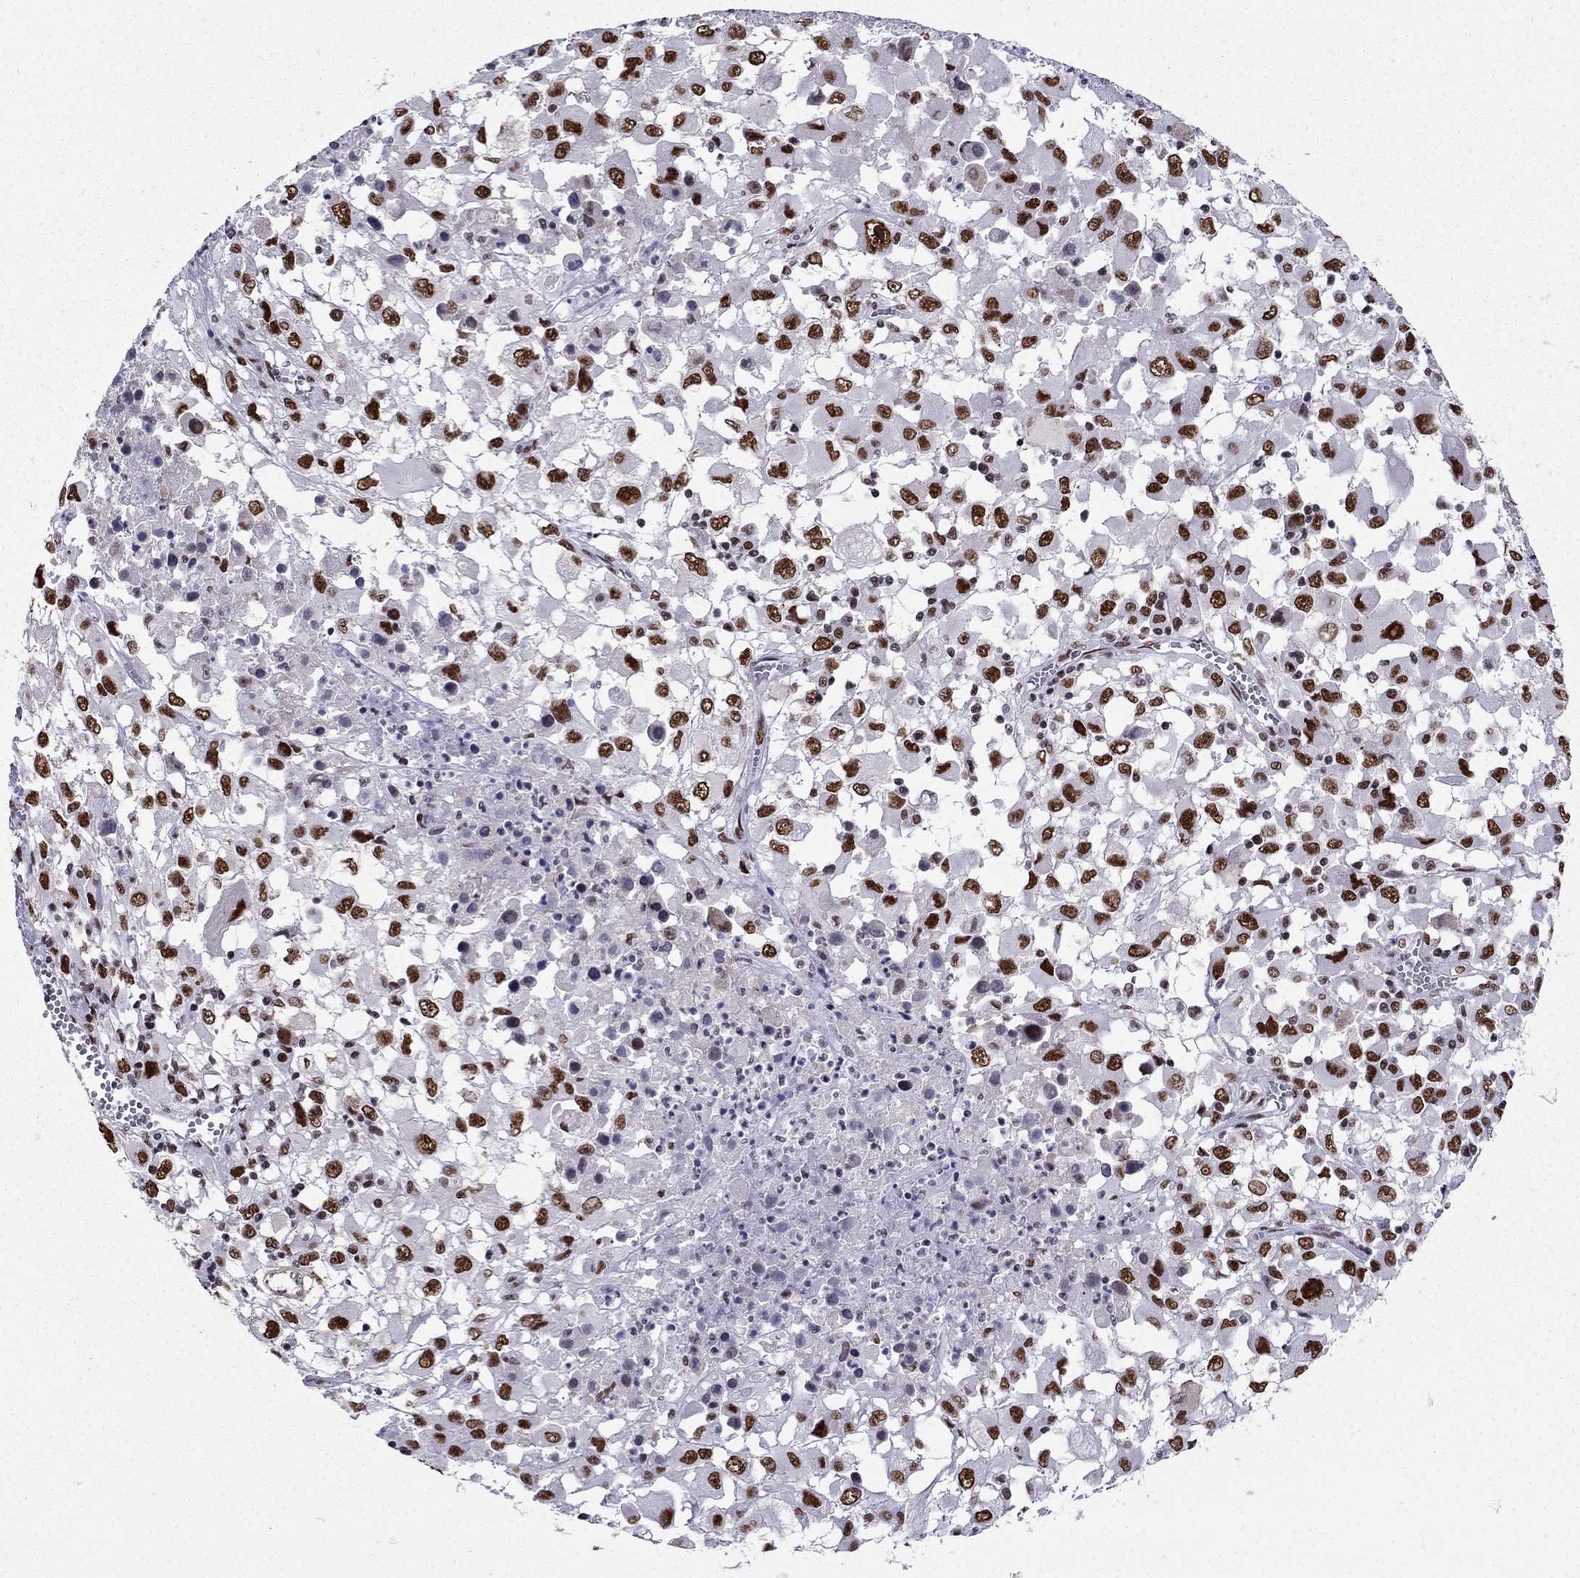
{"staining": {"intensity": "strong", "quantity": ">75%", "location": "nuclear"}, "tissue": "melanoma", "cell_type": "Tumor cells", "image_type": "cancer", "snomed": [{"axis": "morphology", "description": "Malignant melanoma, Metastatic site"}, {"axis": "topography", "description": "Soft tissue"}], "caption": "This histopathology image displays malignant melanoma (metastatic site) stained with immunohistochemistry to label a protein in brown. The nuclear of tumor cells show strong positivity for the protein. Nuclei are counter-stained blue.", "gene": "ZNF420", "patient": {"sex": "male", "age": 50}}